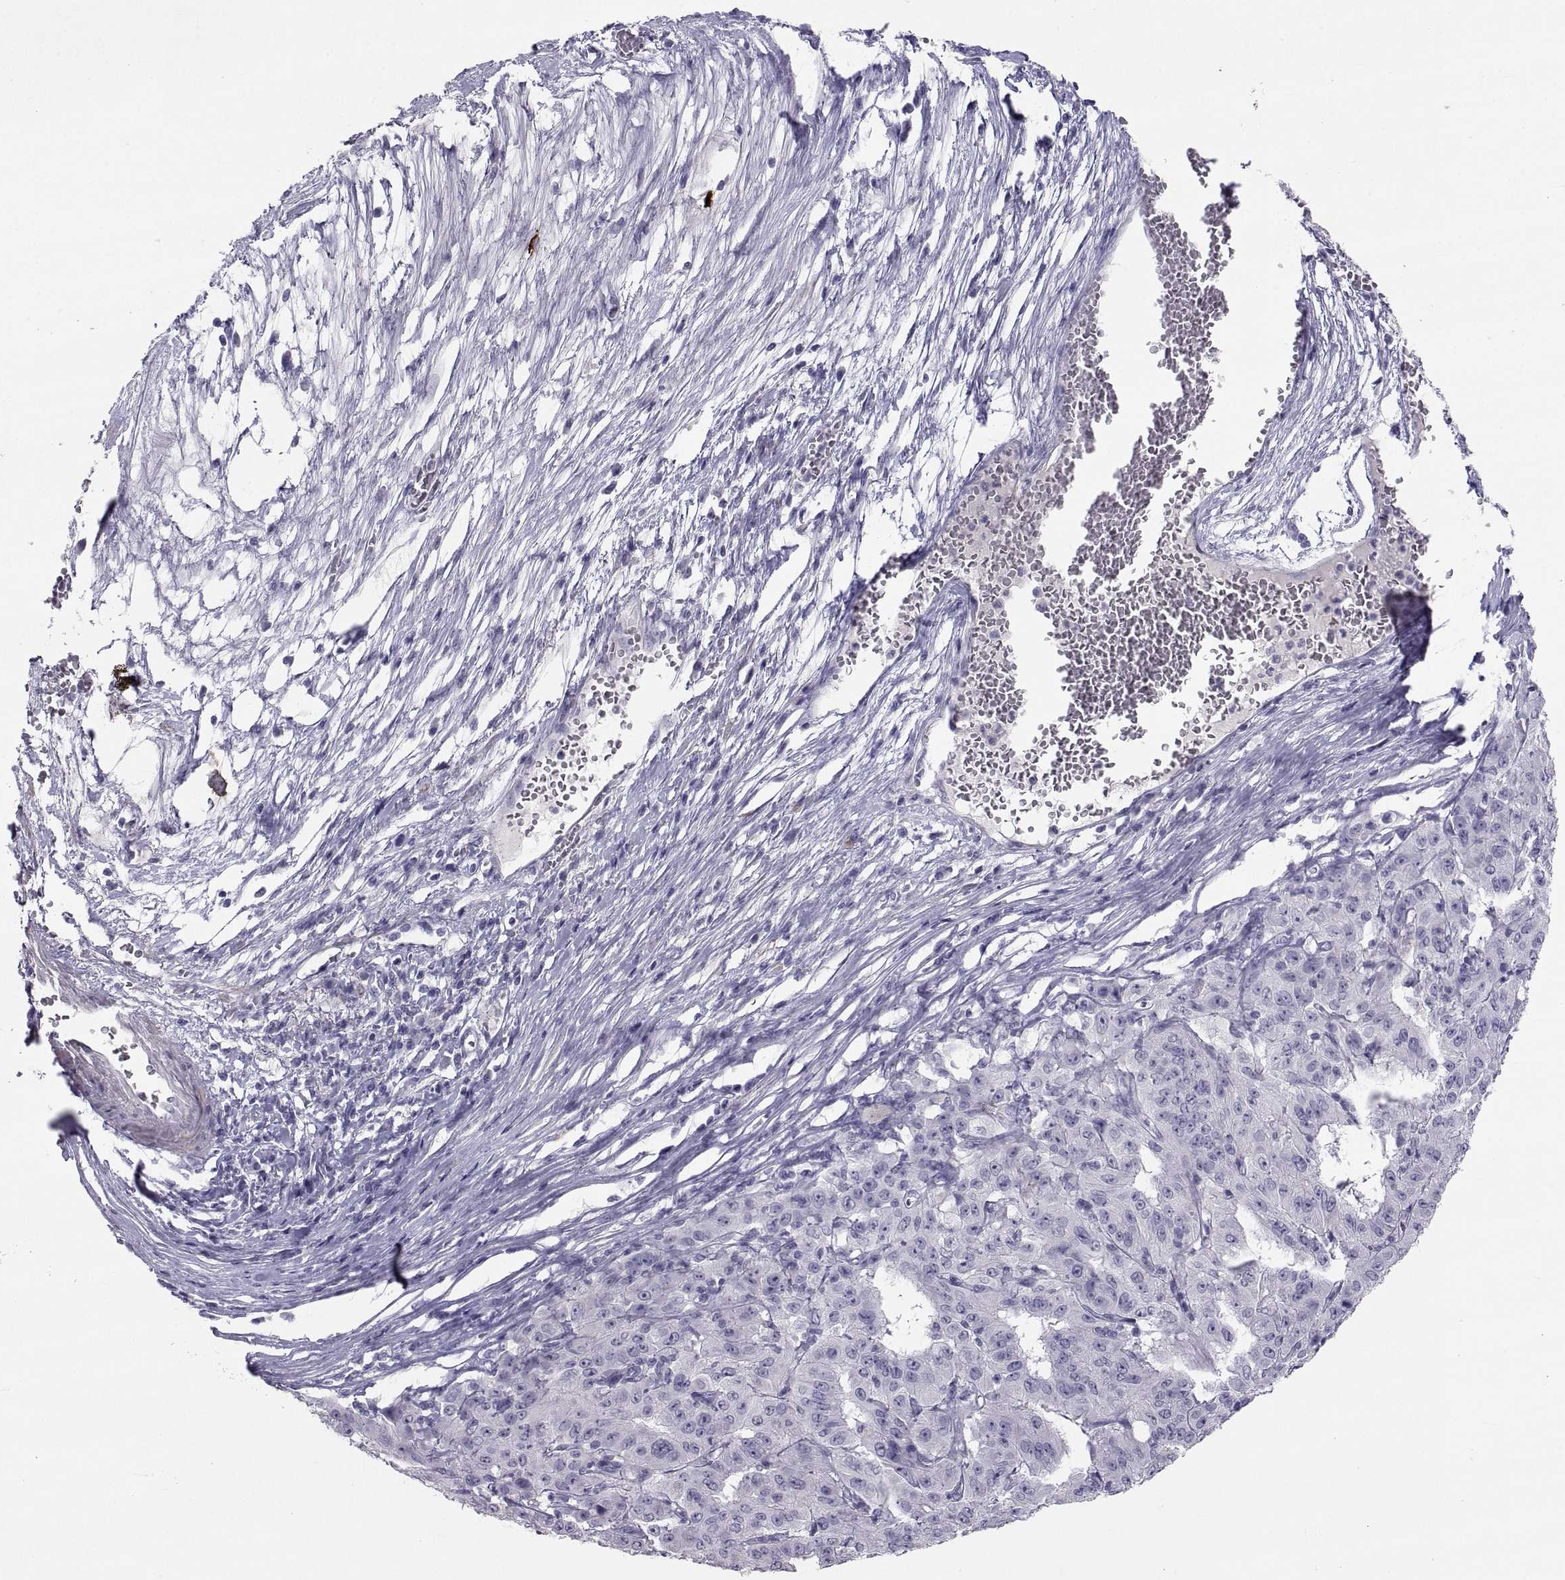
{"staining": {"intensity": "negative", "quantity": "none", "location": "none"}, "tissue": "pancreatic cancer", "cell_type": "Tumor cells", "image_type": "cancer", "snomed": [{"axis": "morphology", "description": "Adenocarcinoma, NOS"}, {"axis": "topography", "description": "Pancreas"}], "caption": "Immunohistochemistry (IHC) photomicrograph of neoplastic tissue: pancreatic cancer (adenocarcinoma) stained with DAB (3,3'-diaminobenzidine) shows no significant protein staining in tumor cells.", "gene": "IGSF1", "patient": {"sex": "male", "age": 63}}